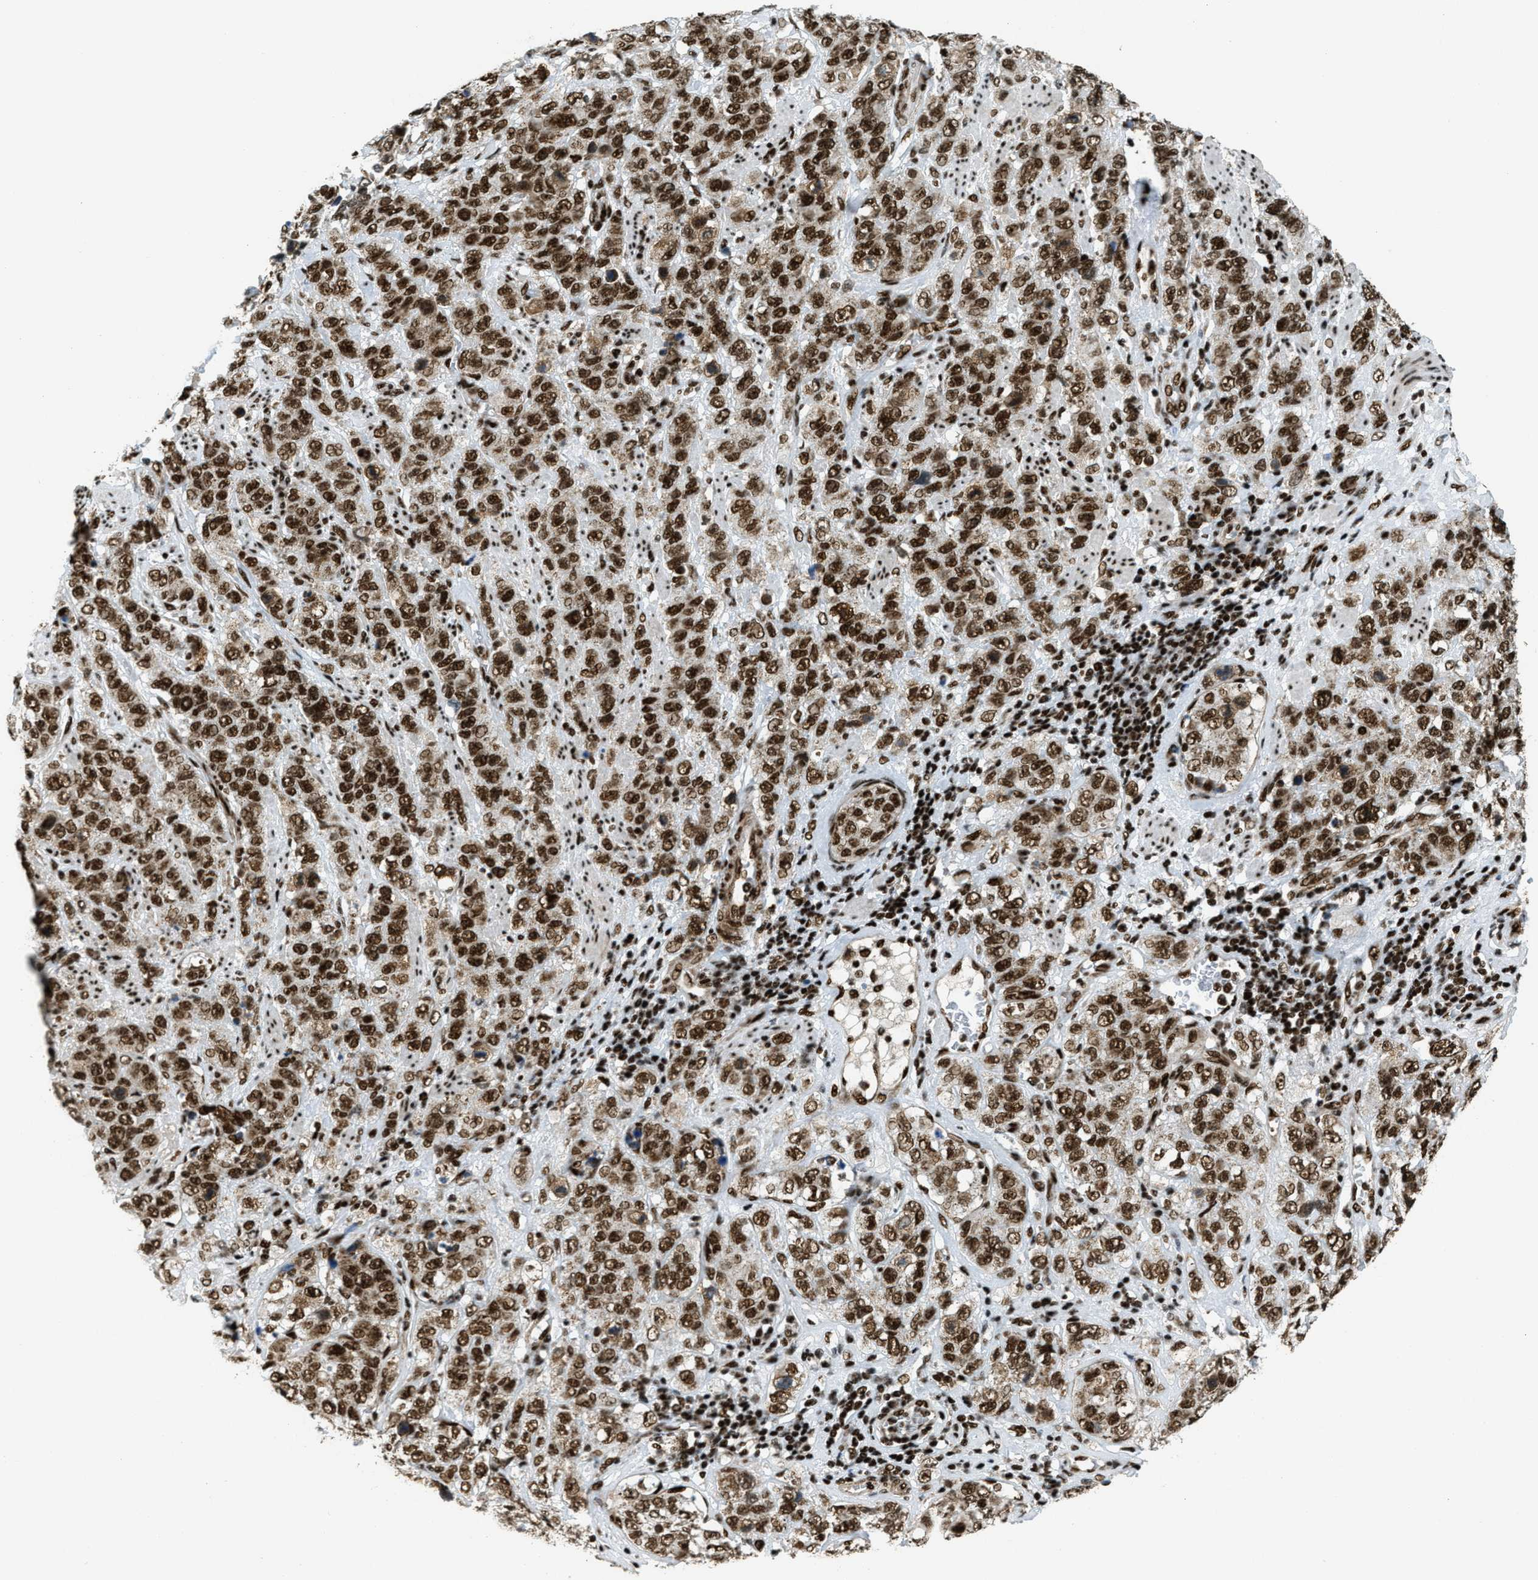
{"staining": {"intensity": "strong", "quantity": ">75%", "location": "nuclear"}, "tissue": "stomach cancer", "cell_type": "Tumor cells", "image_type": "cancer", "snomed": [{"axis": "morphology", "description": "Adenocarcinoma, NOS"}, {"axis": "topography", "description": "Stomach"}], "caption": "High-power microscopy captured an immunohistochemistry image of adenocarcinoma (stomach), revealing strong nuclear positivity in approximately >75% of tumor cells.", "gene": "GABPB1", "patient": {"sex": "male", "age": 48}}